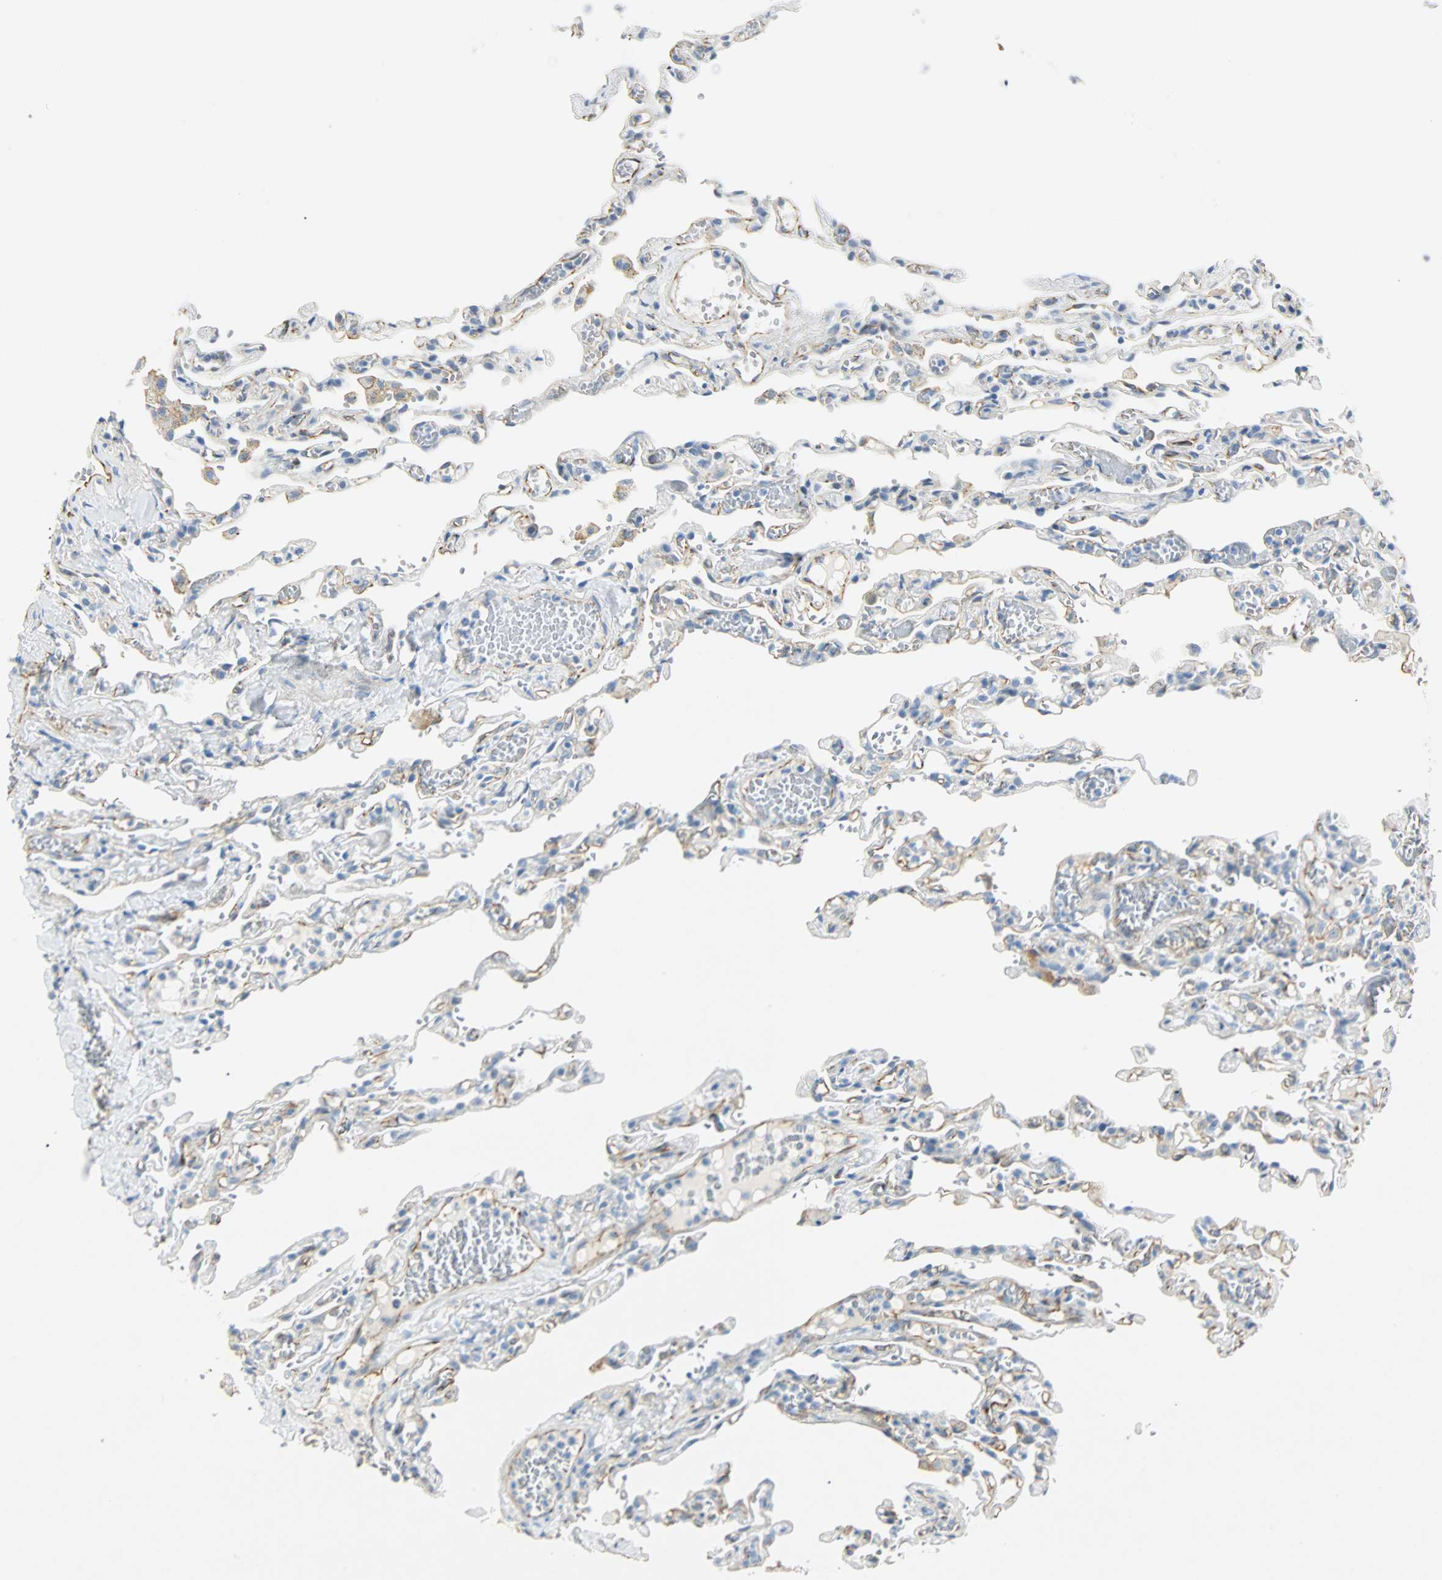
{"staining": {"intensity": "weak", "quantity": "25%-75%", "location": "cytoplasmic/membranous"}, "tissue": "lung", "cell_type": "Alveolar cells", "image_type": "normal", "snomed": [{"axis": "morphology", "description": "Normal tissue, NOS"}, {"axis": "topography", "description": "Lung"}], "caption": "Human lung stained for a protein (brown) shows weak cytoplasmic/membranous positive positivity in about 25%-75% of alveolar cells.", "gene": "VPS9D1", "patient": {"sex": "male", "age": 21}}